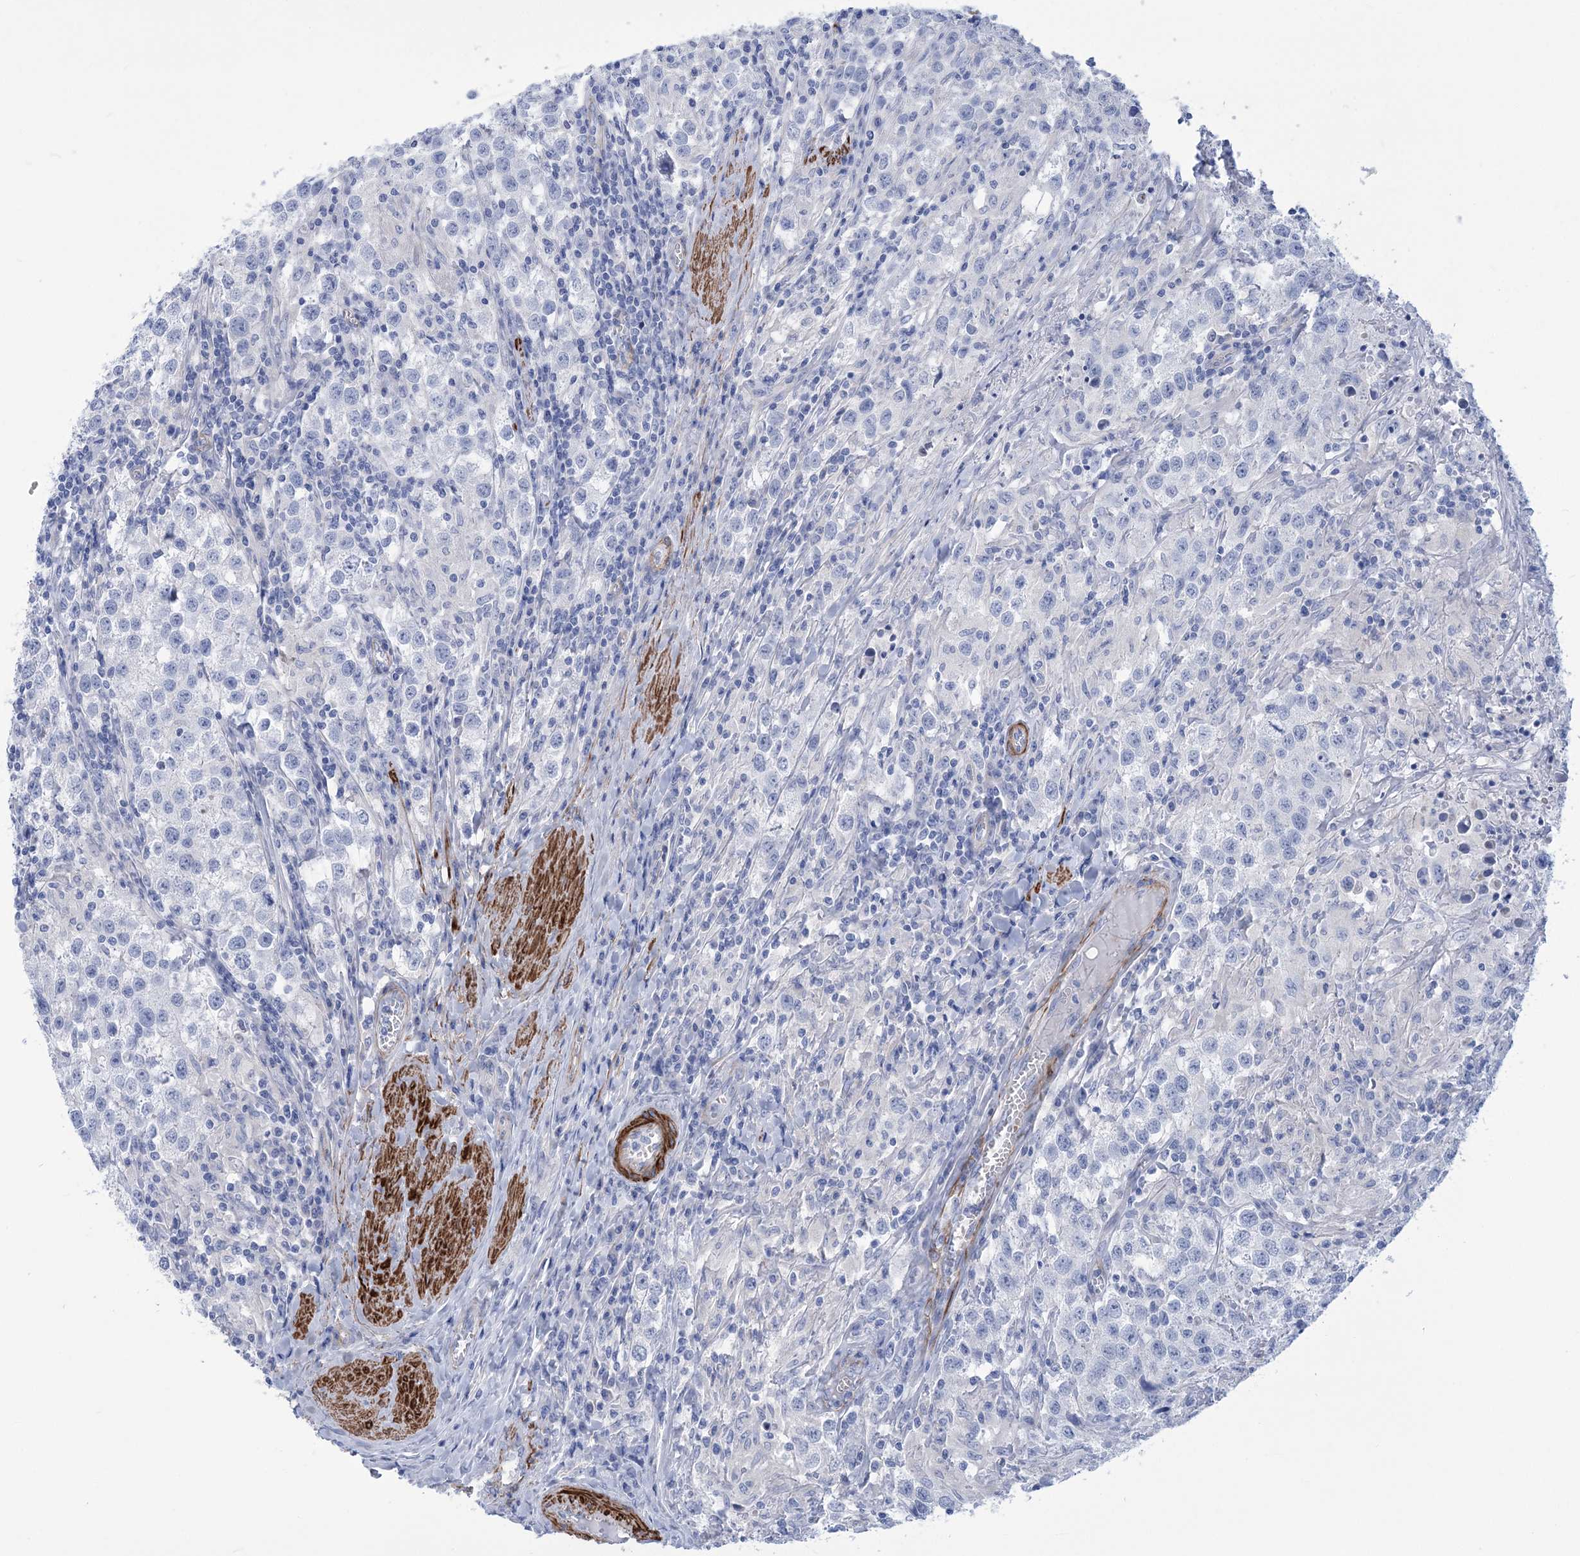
{"staining": {"intensity": "negative", "quantity": "none", "location": "none"}, "tissue": "testis cancer", "cell_type": "Tumor cells", "image_type": "cancer", "snomed": [{"axis": "morphology", "description": "Seminoma, NOS"}, {"axis": "morphology", "description": "Carcinoma, Embryonal, NOS"}, {"axis": "topography", "description": "Testis"}], "caption": "Testis cancer stained for a protein using immunohistochemistry exhibits no expression tumor cells.", "gene": "WDR74", "patient": {"sex": "male", "age": 43}}